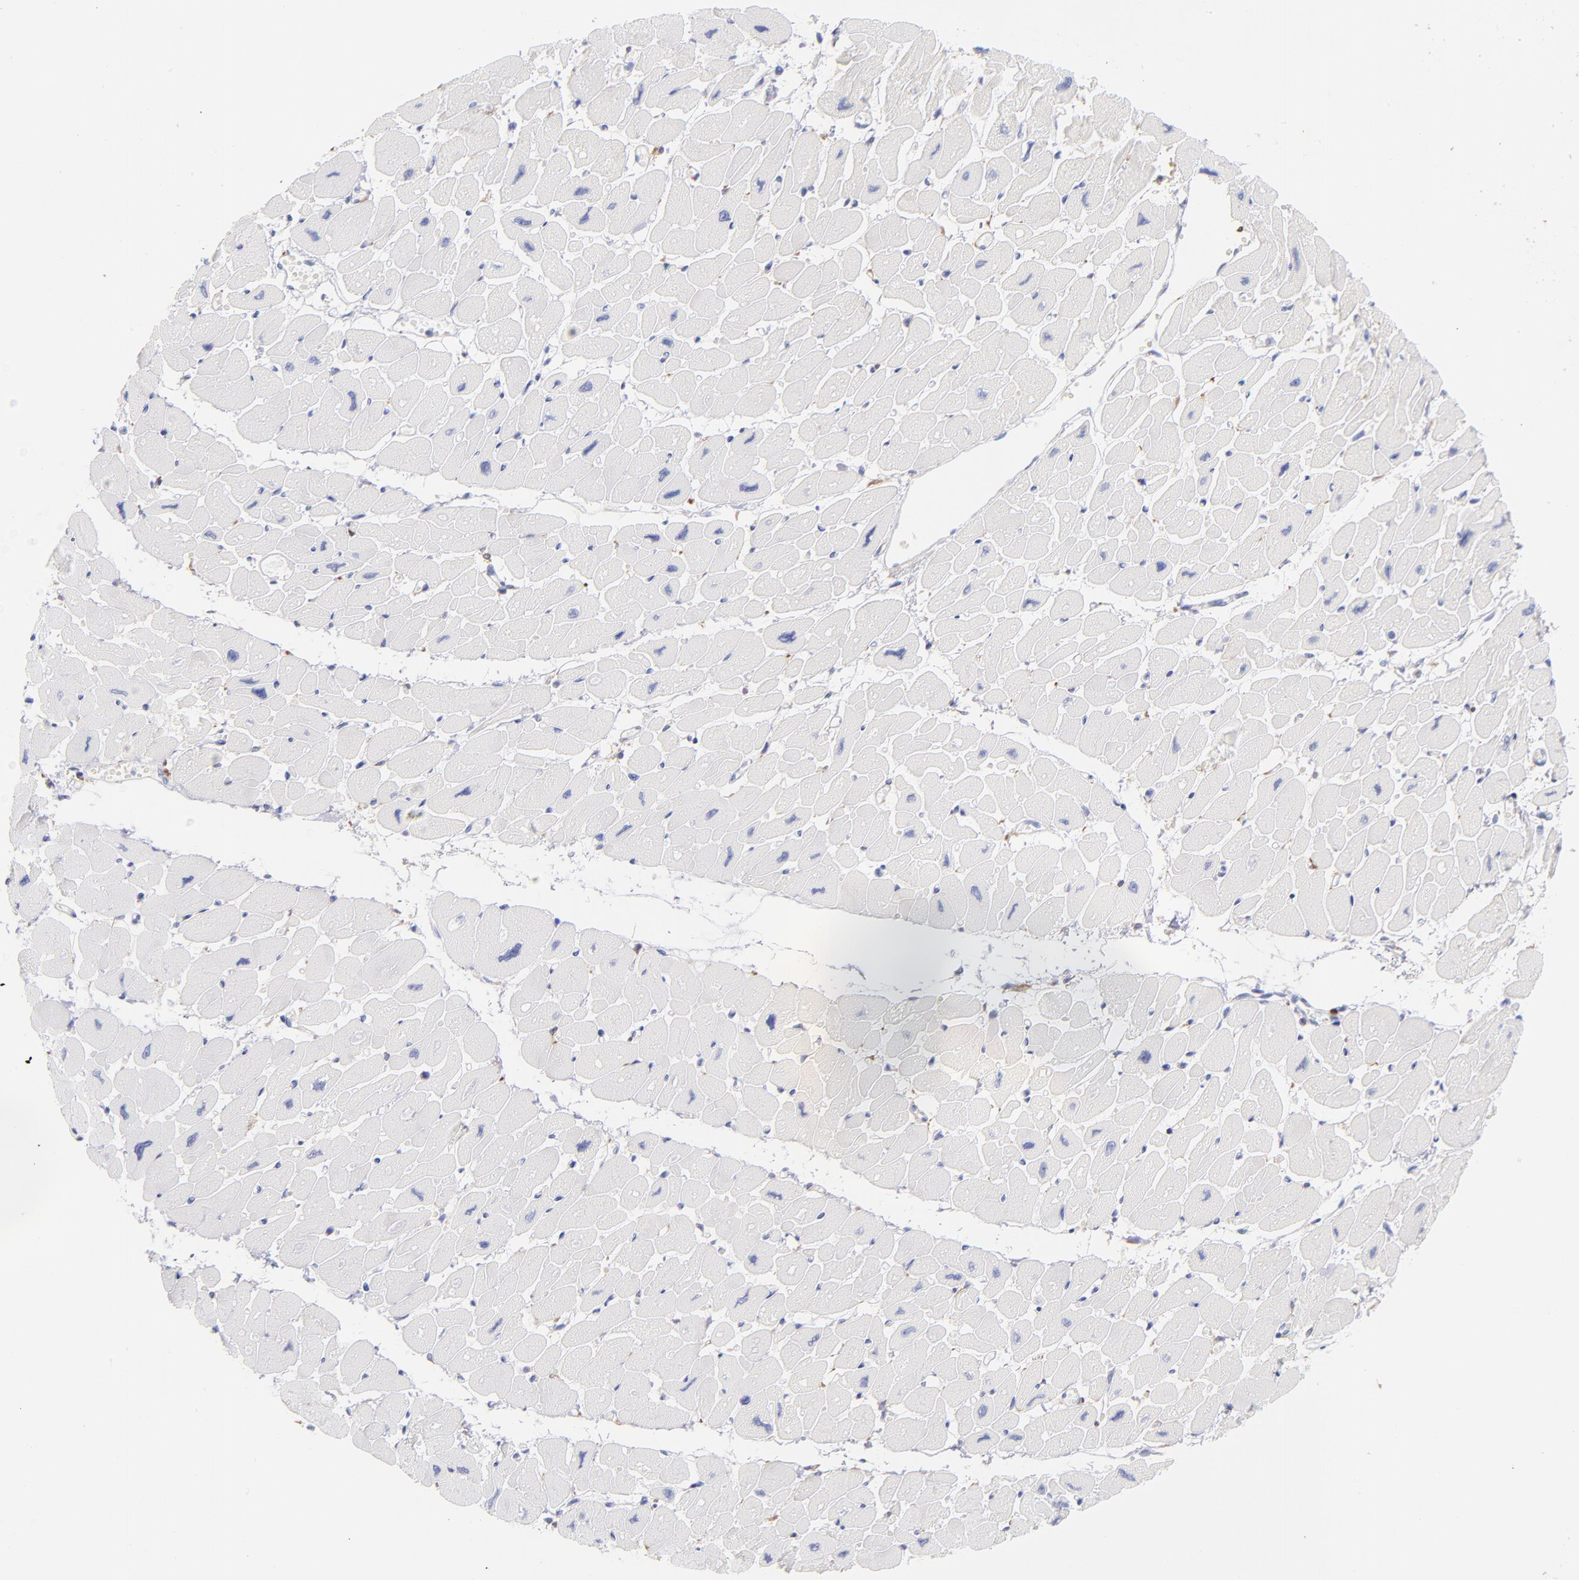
{"staining": {"intensity": "weak", "quantity": "<25%", "location": "cytoplasmic/membranous"}, "tissue": "heart muscle", "cell_type": "Cardiomyocytes", "image_type": "normal", "snomed": [{"axis": "morphology", "description": "Normal tissue, NOS"}, {"axis": "topography", "description": "Heart"}], "caption": "Cardiomyocytes show no significant expression in unremarkable heart muscle.", "gene": "PRKCA", "patient": {"sex": "female", "age": 54}}